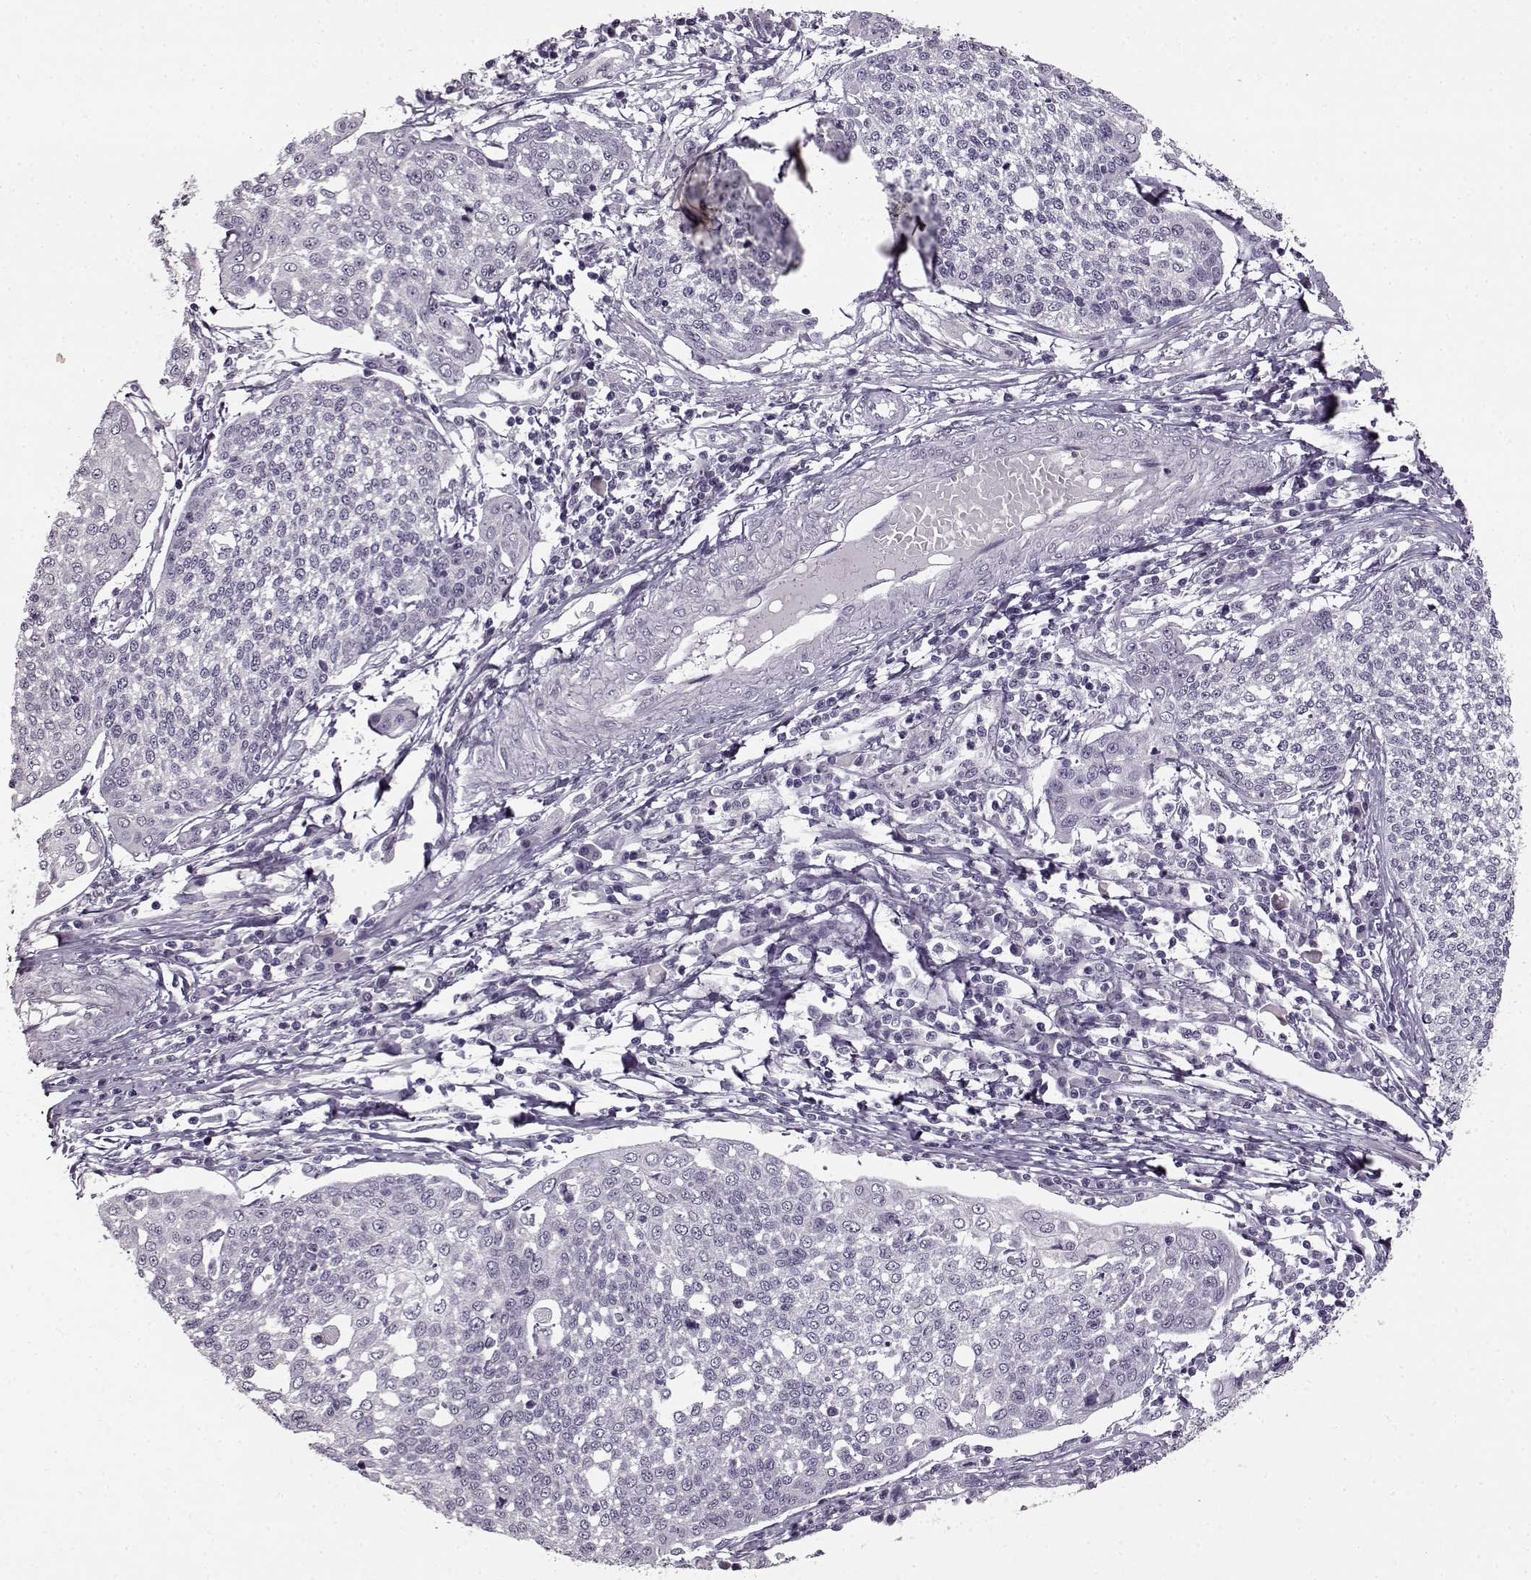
{"staining": {"intensity": "negative", "quantity": "none", "location": "none"}, "tissue": "cervical cancer", "cell_type": "Tumor cells", "image_type": "cancer", "snomed": [{"axis": "morphology", "description": "Squamous cell carcinoma, NOS"}, {"axis": "topography", "description": "Cervix"}], "caption": "High power microscopy image of an immunohistochemistry micrograph of cervical cancer, revealing no significant staining in tumor cells.", "gene": "FSHB", "patient": {"sex": "female", "age": 34}}